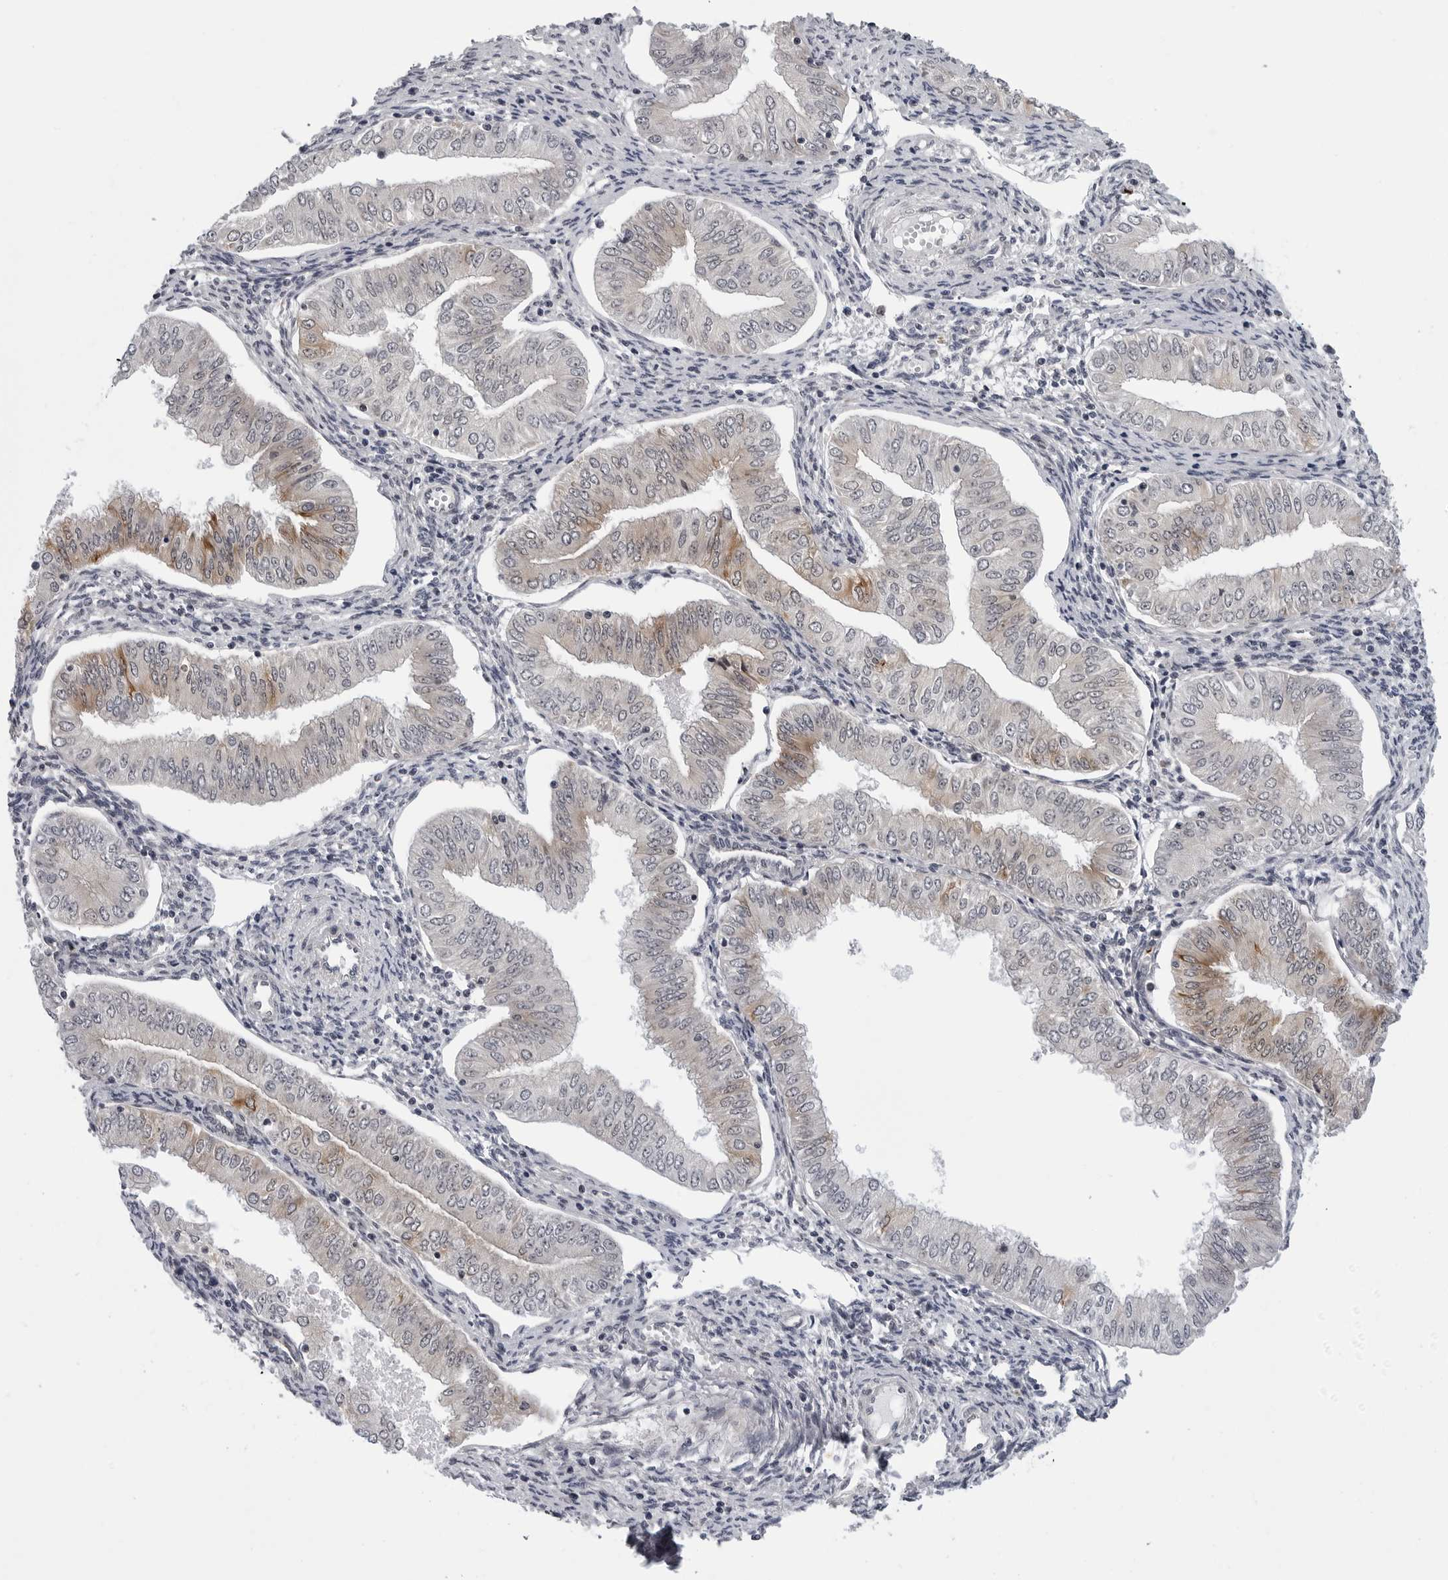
{"staining": {"intensity": "moderate", "quantity": "<25%", "location": "cytoplasmic/membranous"}, "tissue": "endometrial cancer", "cell_type": "Tumor cells", "image_type": "cancer", "snomed": [{"axis": "morphology", "description": "Normal tissue, NOS"}, {"axis": "morphology", "description": "Adenocarcinoma, NOS"}, {"axis": "topography", "description": "Endometrium"}], "caption": "Moderate cytoplasmic/membranous protein positivity is seen in approximately <25% of tumor cells in adenocarcinoma (endometrial). The staining is performed using DAB brown chromogen to label protein expression. The nuclei are counter-stained blue using hematoxylin.", "gene": "KIAA1614", "patient": {"sex": "female", "age": 53}}